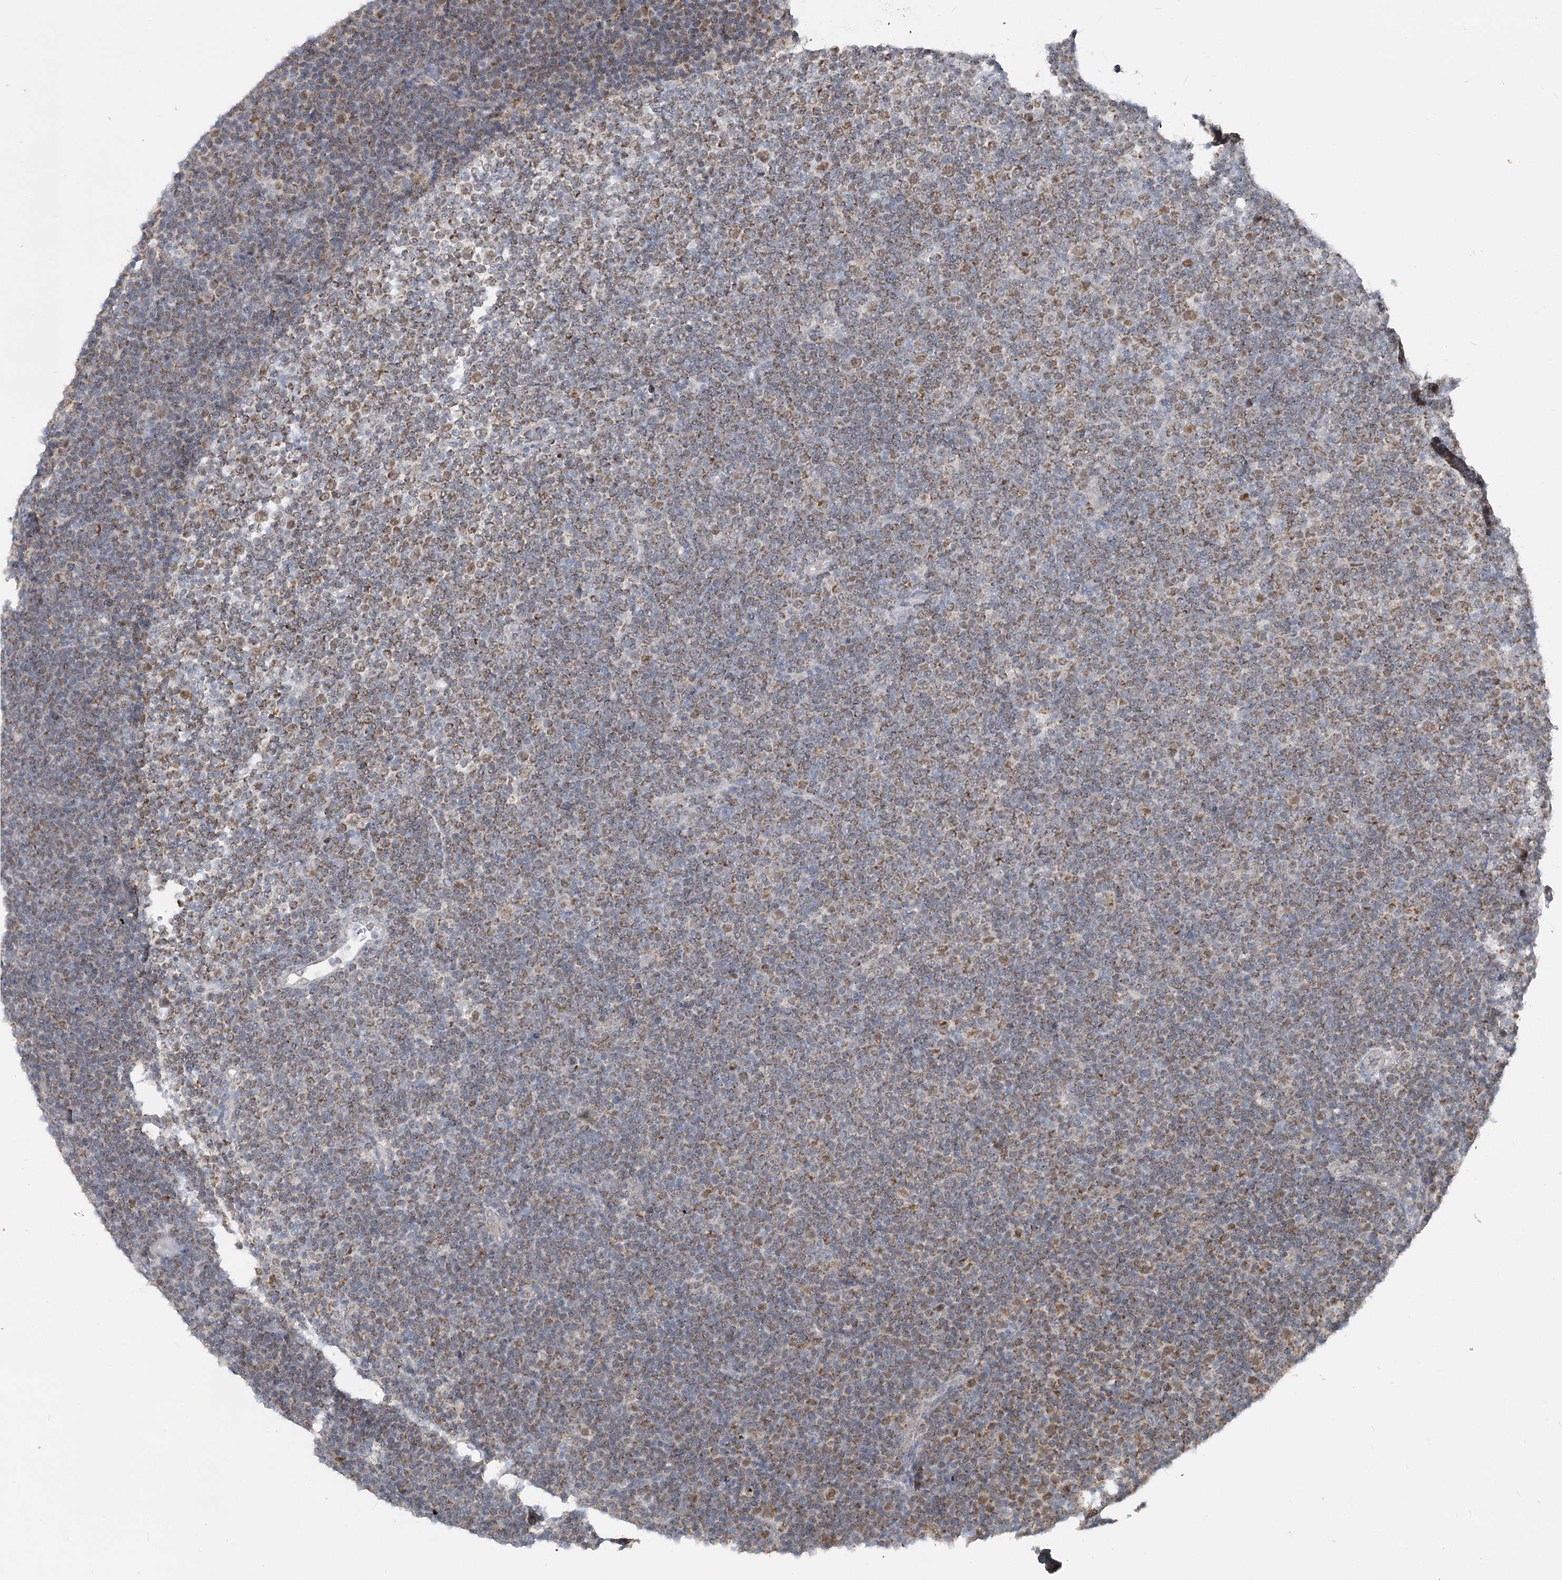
{"staining": {"intensity": "moderate", "quantity": ">75%", "location": "cytoplasmic/membranous,nuclear"}, "tissue": "lymphoma", "cell_type": "Tumor cells", "image_type": "cancer", "snomed": [{"axis": "morphology", "description": "Malignant lymphoma, non-Hodgkin's type, Low grade"}, {"axis": "topography", "description": "Lymph node"}], "caption": "Immunohistochemical staining of human lymphoma shows medium levels of moderate cytoplasmic/membranous and nuclear protein expression in approximately >75% of tumor cells.", "gene": "MTG1", "patient": {"sex": "female", "age": 67}}